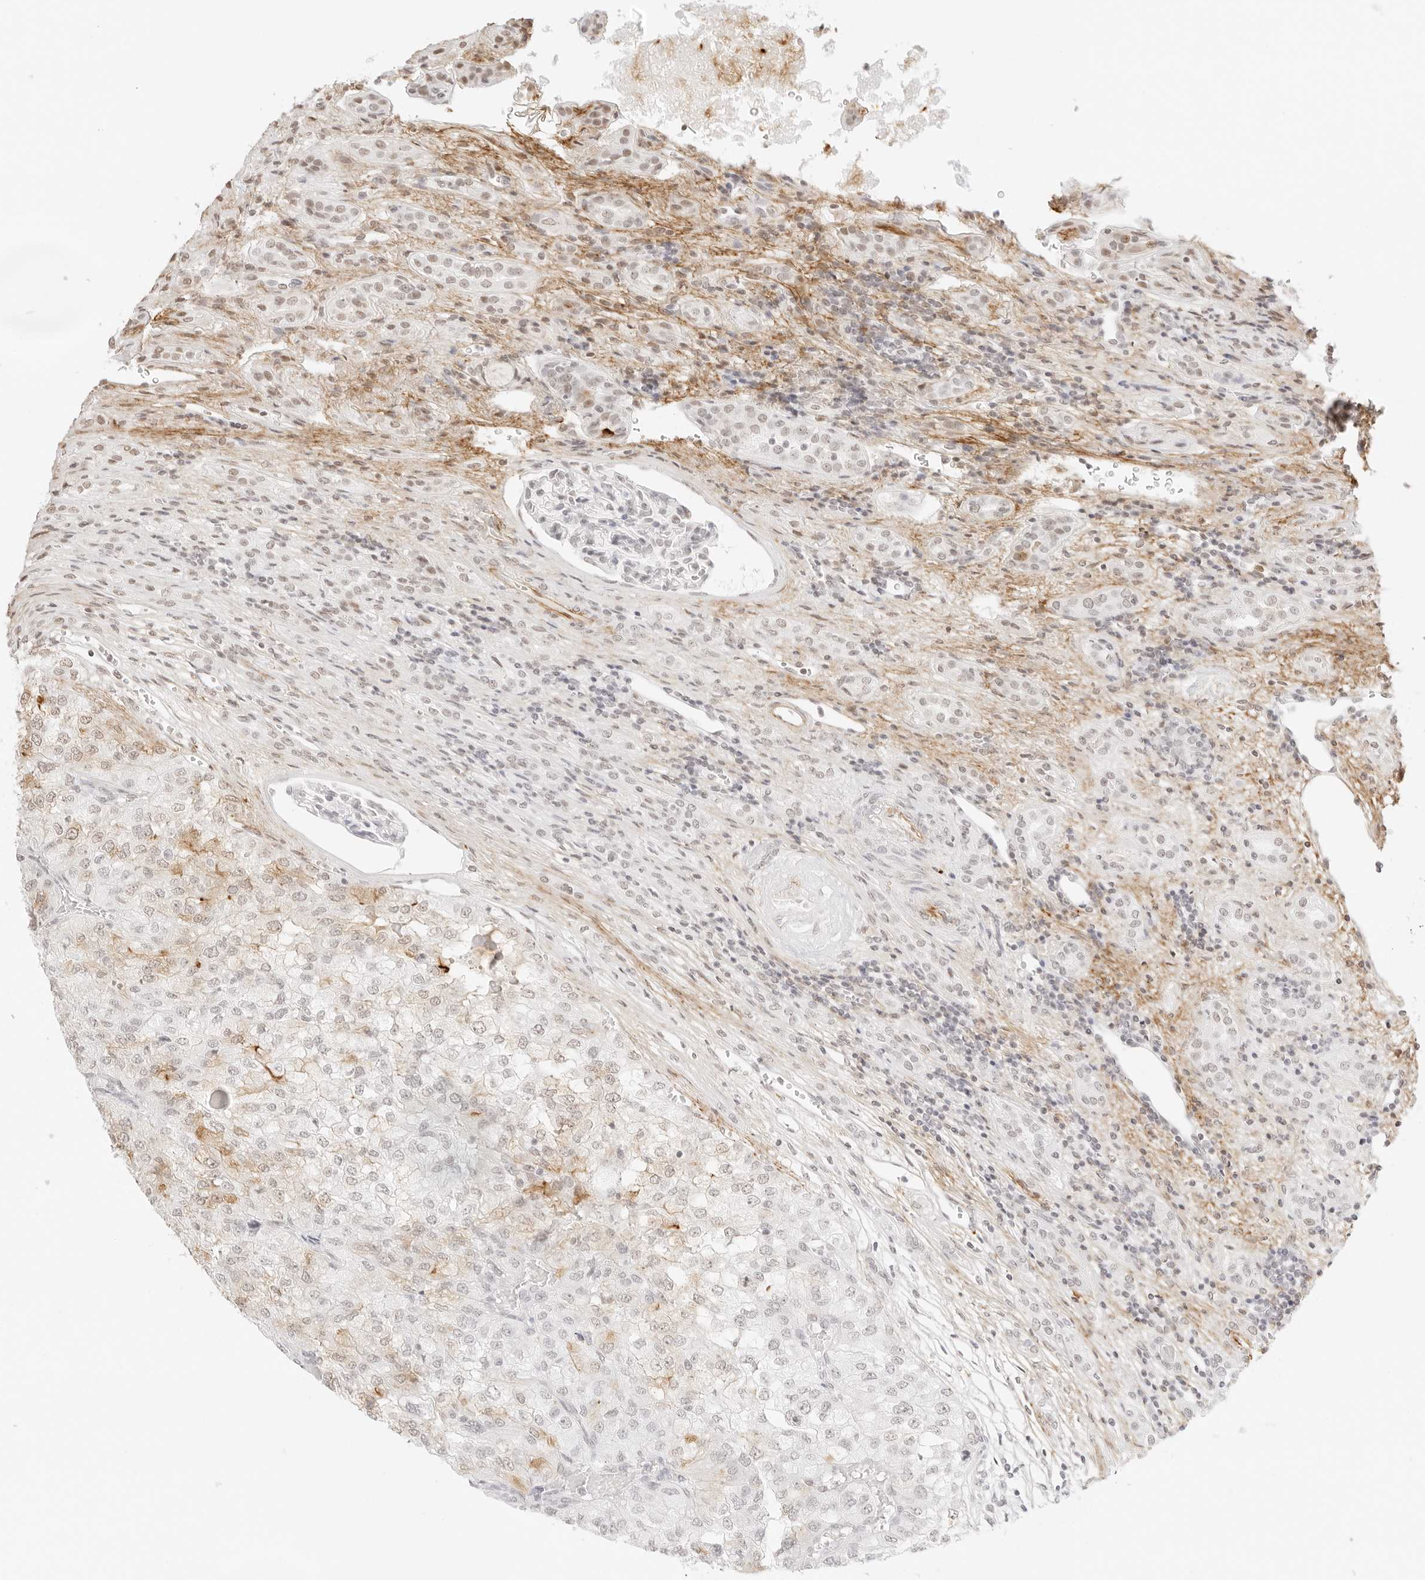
{"staining": {"intensity": "moderate", "quantity": "<25%", "location": "cytoplasmic/membranous,nuclear"}, "tissue": "renal cancer", "cell_type": "Tumor cells", "image_type": "cancer", "snomed": [{"axis": "morphology", "description": "Adenocarcinoma, NOS"}, {"axis": "topography", "description": "Kidney"}], "caption": "Immunohistochemistry of adenocarcinoma (renal) exhibits low levels of moderate cytoplasmic/membranous and nuclear expression in approximately <25% of tumor cells.", "gene": "FBLN5", "patient": {"sex": "female", "age": 54}}